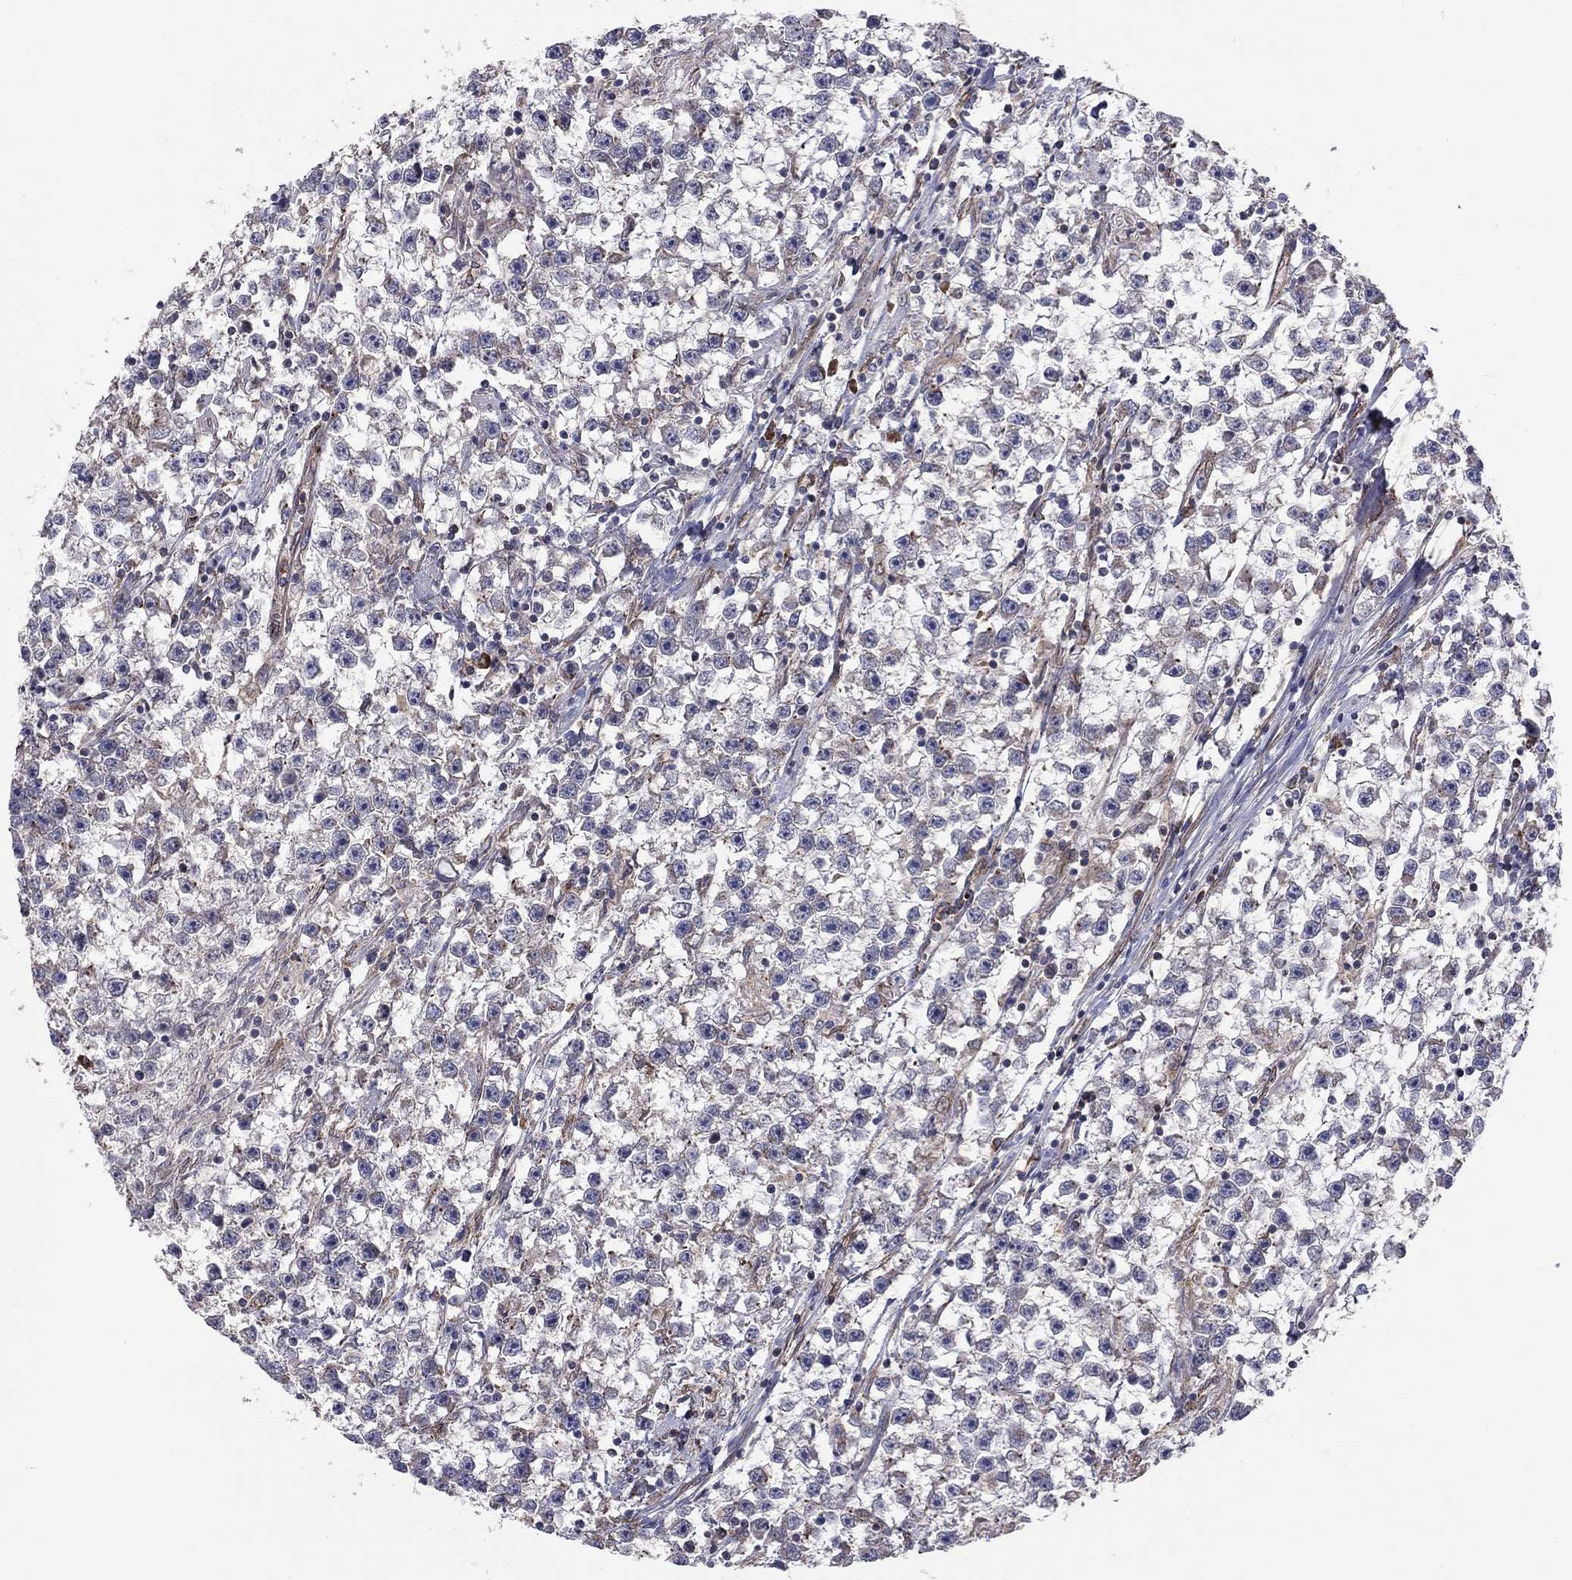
{"staining": {"intensity": "negative", "quantity": "none", "location": "none"}, "tissue": "testis cancer", "cell_type": "Tumor cells", "image_type": "cancer", "snomed": [{"axis": "morphology", "description": "Seminoma, NOS"}, {"axis": "topography", "description": "Testis"}], "caption": "The image exhibits no staining of tumor cells in seminoma (testis).", "gene": "YIF1A", "patient": {"sex": "male", "age": 59}}